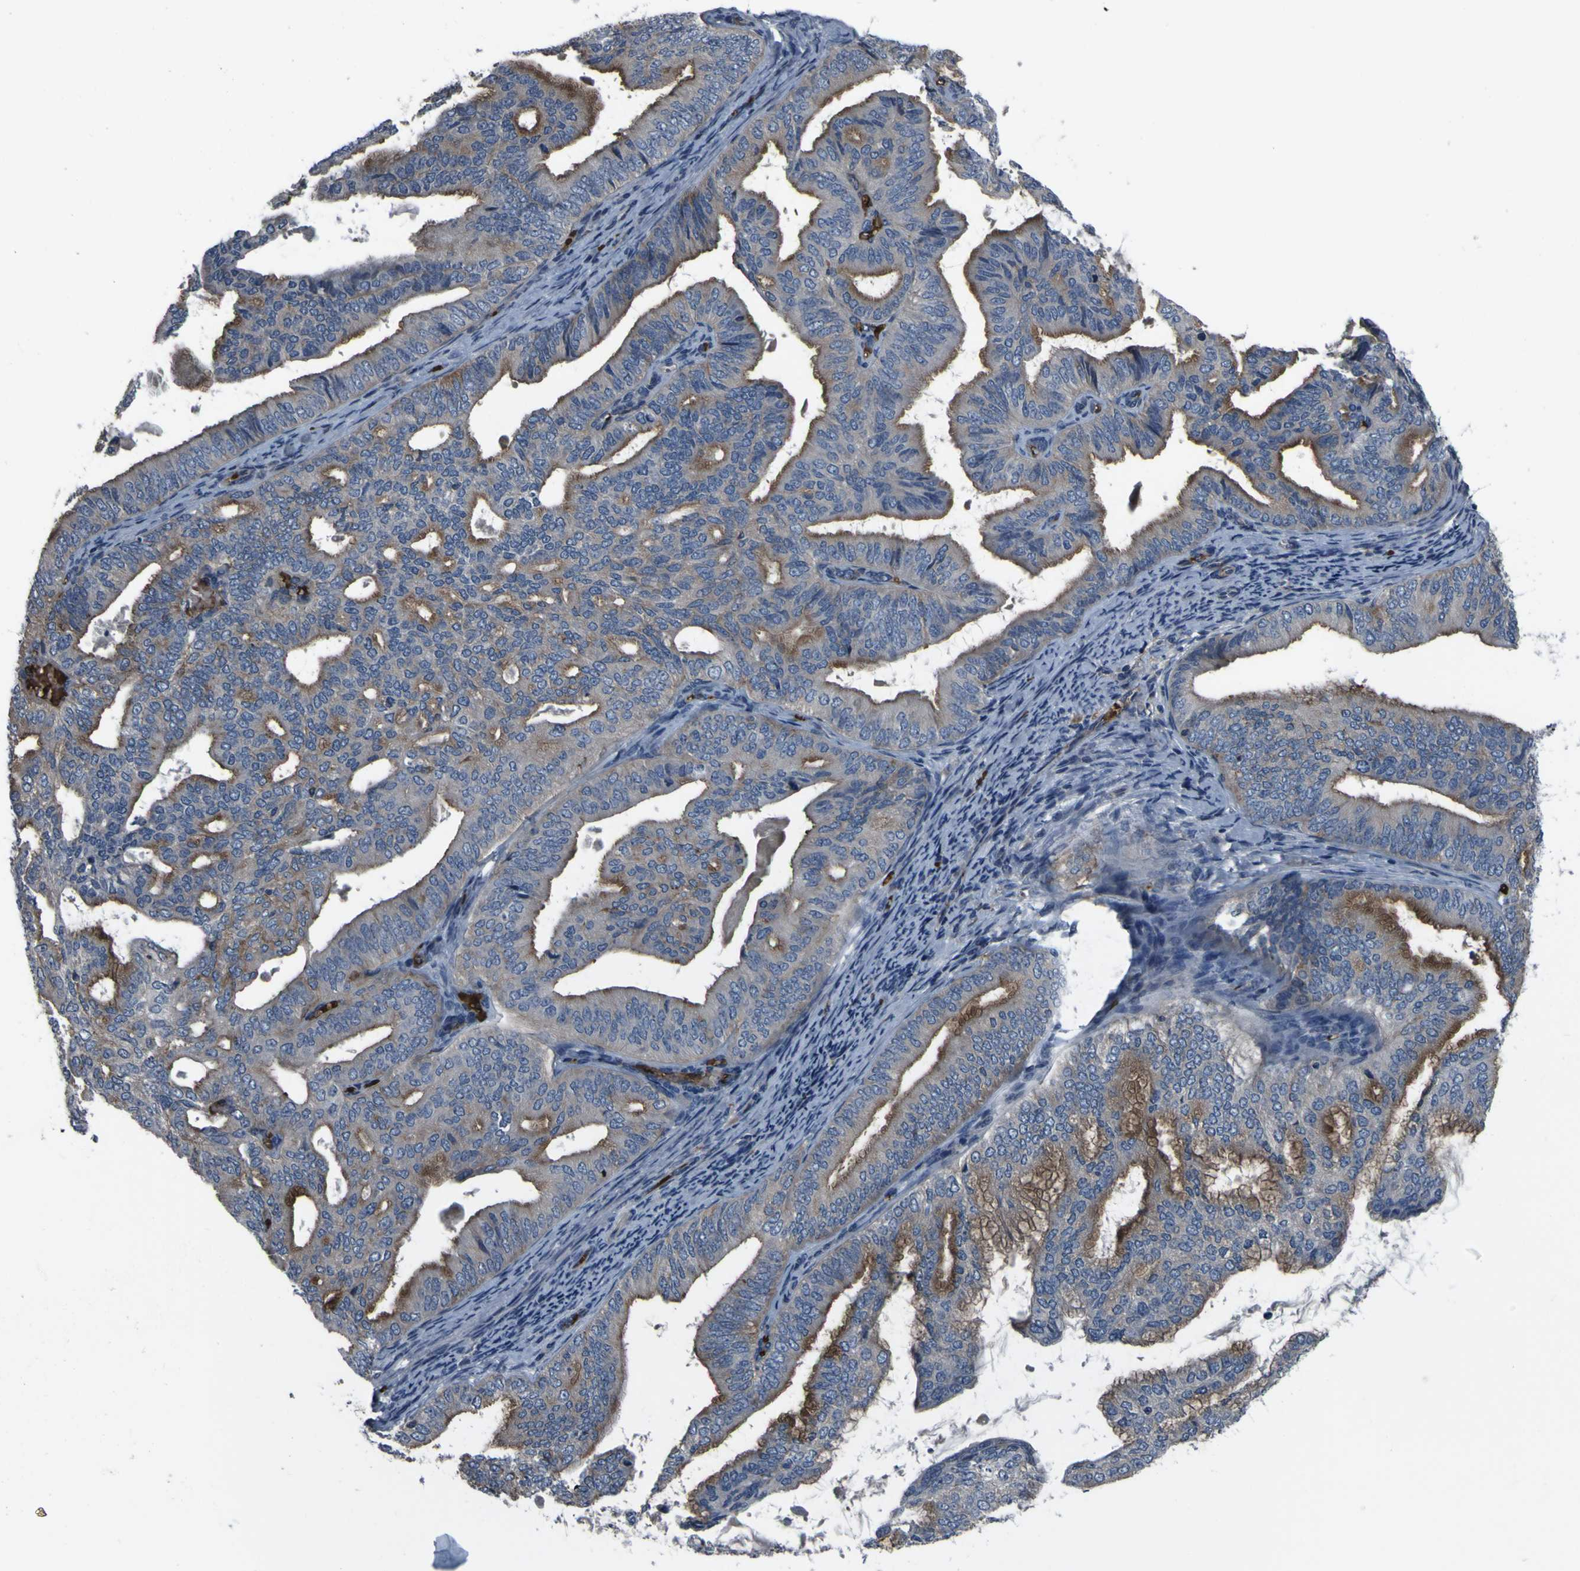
{"staining": {"intensity": "moderate", "quantity": "<25%", "location": "cytoplasmic/membranous"}, "tissue": "endometrial cancer", "cell_type": "Tumor cells", "image_type": "cancer", "snomed": [{"axis": "morphology", "description": "Adenocarcinoma, NOS"}, {"axis": "topography", "description": "Endometrium"}], "caption": "This is a photomicrograph of IHC staining of endometrial adenocarcinoma, which shows moderate positivity in the cytoplasmic/membranous of tumor cells.", "gene": "GRAMD1A", "patient": {"sex": "female", "age": 58}}